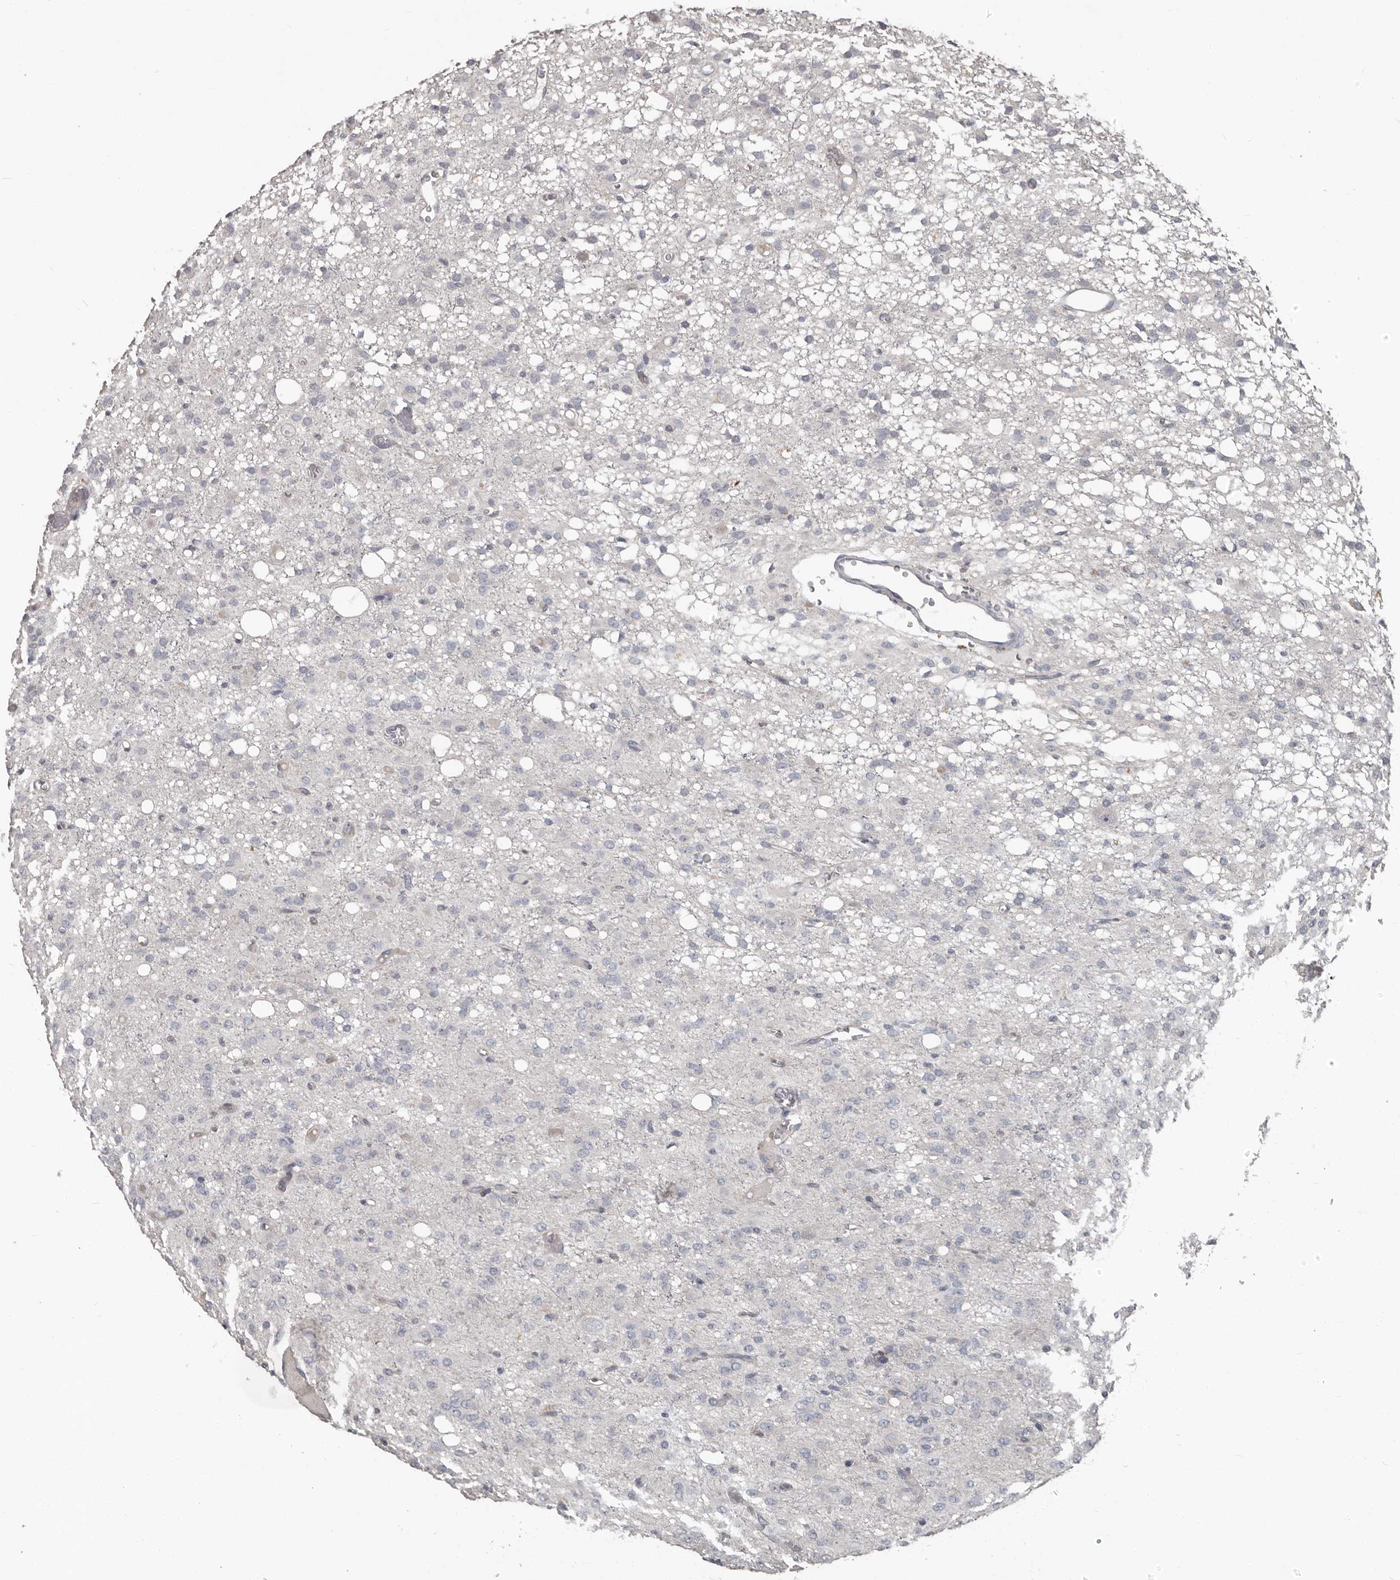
{"staining": {"intensity": "negative", "quantity": "none", "location": "none"}, "tissue": "glioma", "cell_type": "Tumor cells", "image_type": "cancer", "snomed": [{"axis": "morphology", "description": "Glioma, malignant, High grade"}, {"axis": "topography", "description": "Brain"}], "caption": "This is an immunohistochemistry photomicrograph of glioma. There is no expression in tumor cells.", "gene": "CA6", "patient": {"sex": "female", "age": 59}}